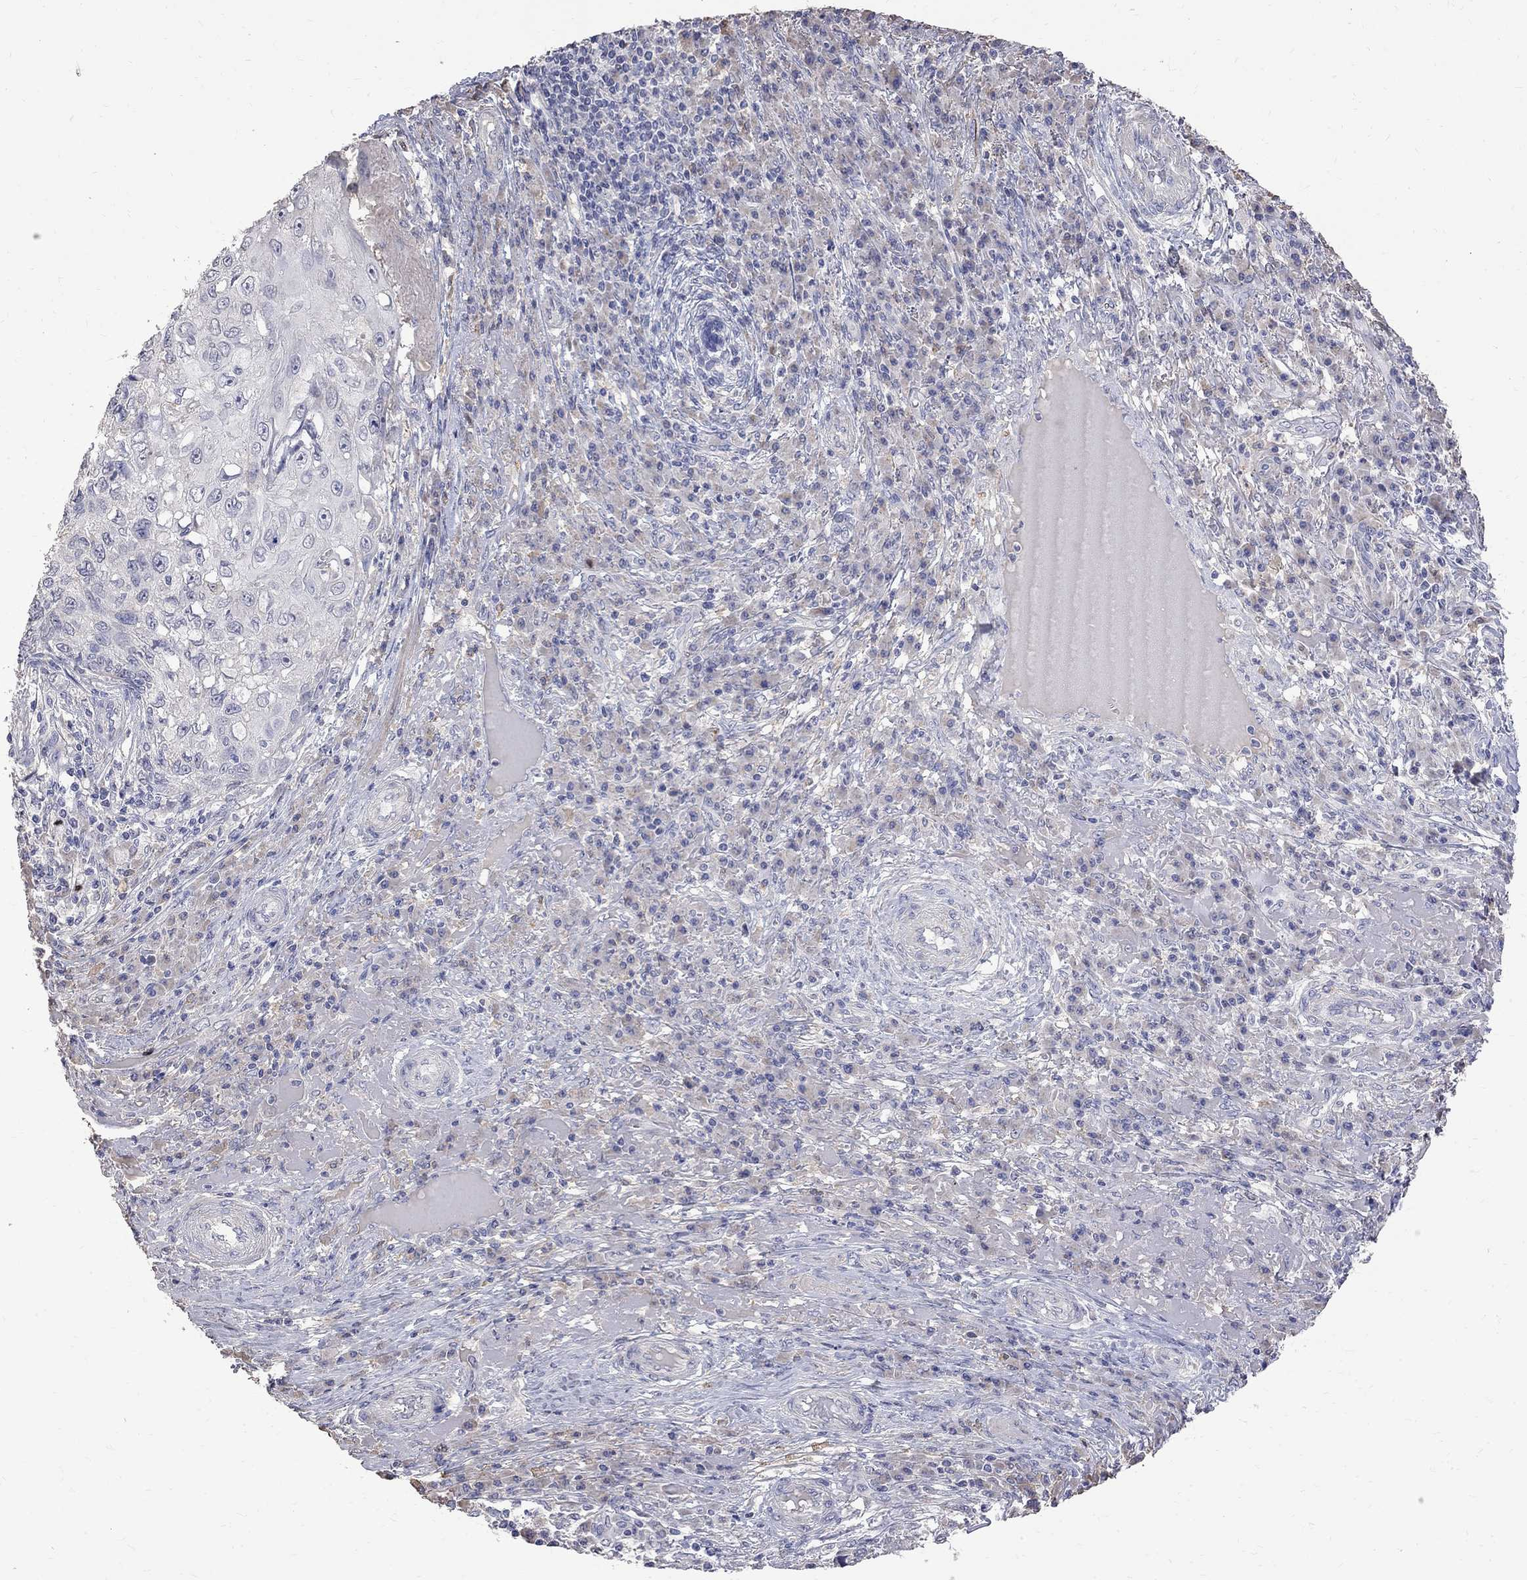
{"staining": {"intensity": "weak", "quantity": "<25%", "location": "cytoplasmic/membranous"}, "tissue": "skin cancer", "cell_type": "Tumor cells", "image_type": "cancer", "snomed": [{"axis": "morphology", "description": "Squamous cell carcinoma, NOS"}, {"axis": "topography", "description": "Skin"}], "caption": "High power microscopy histopathology image of an immunohistochemistry (IHC) photomicrograph of skin squamous cell carcinoma, revealing no significant staining in tumor cells.", "gene": "CKAP2", "patient": {"sex": "male", "age": 92}}